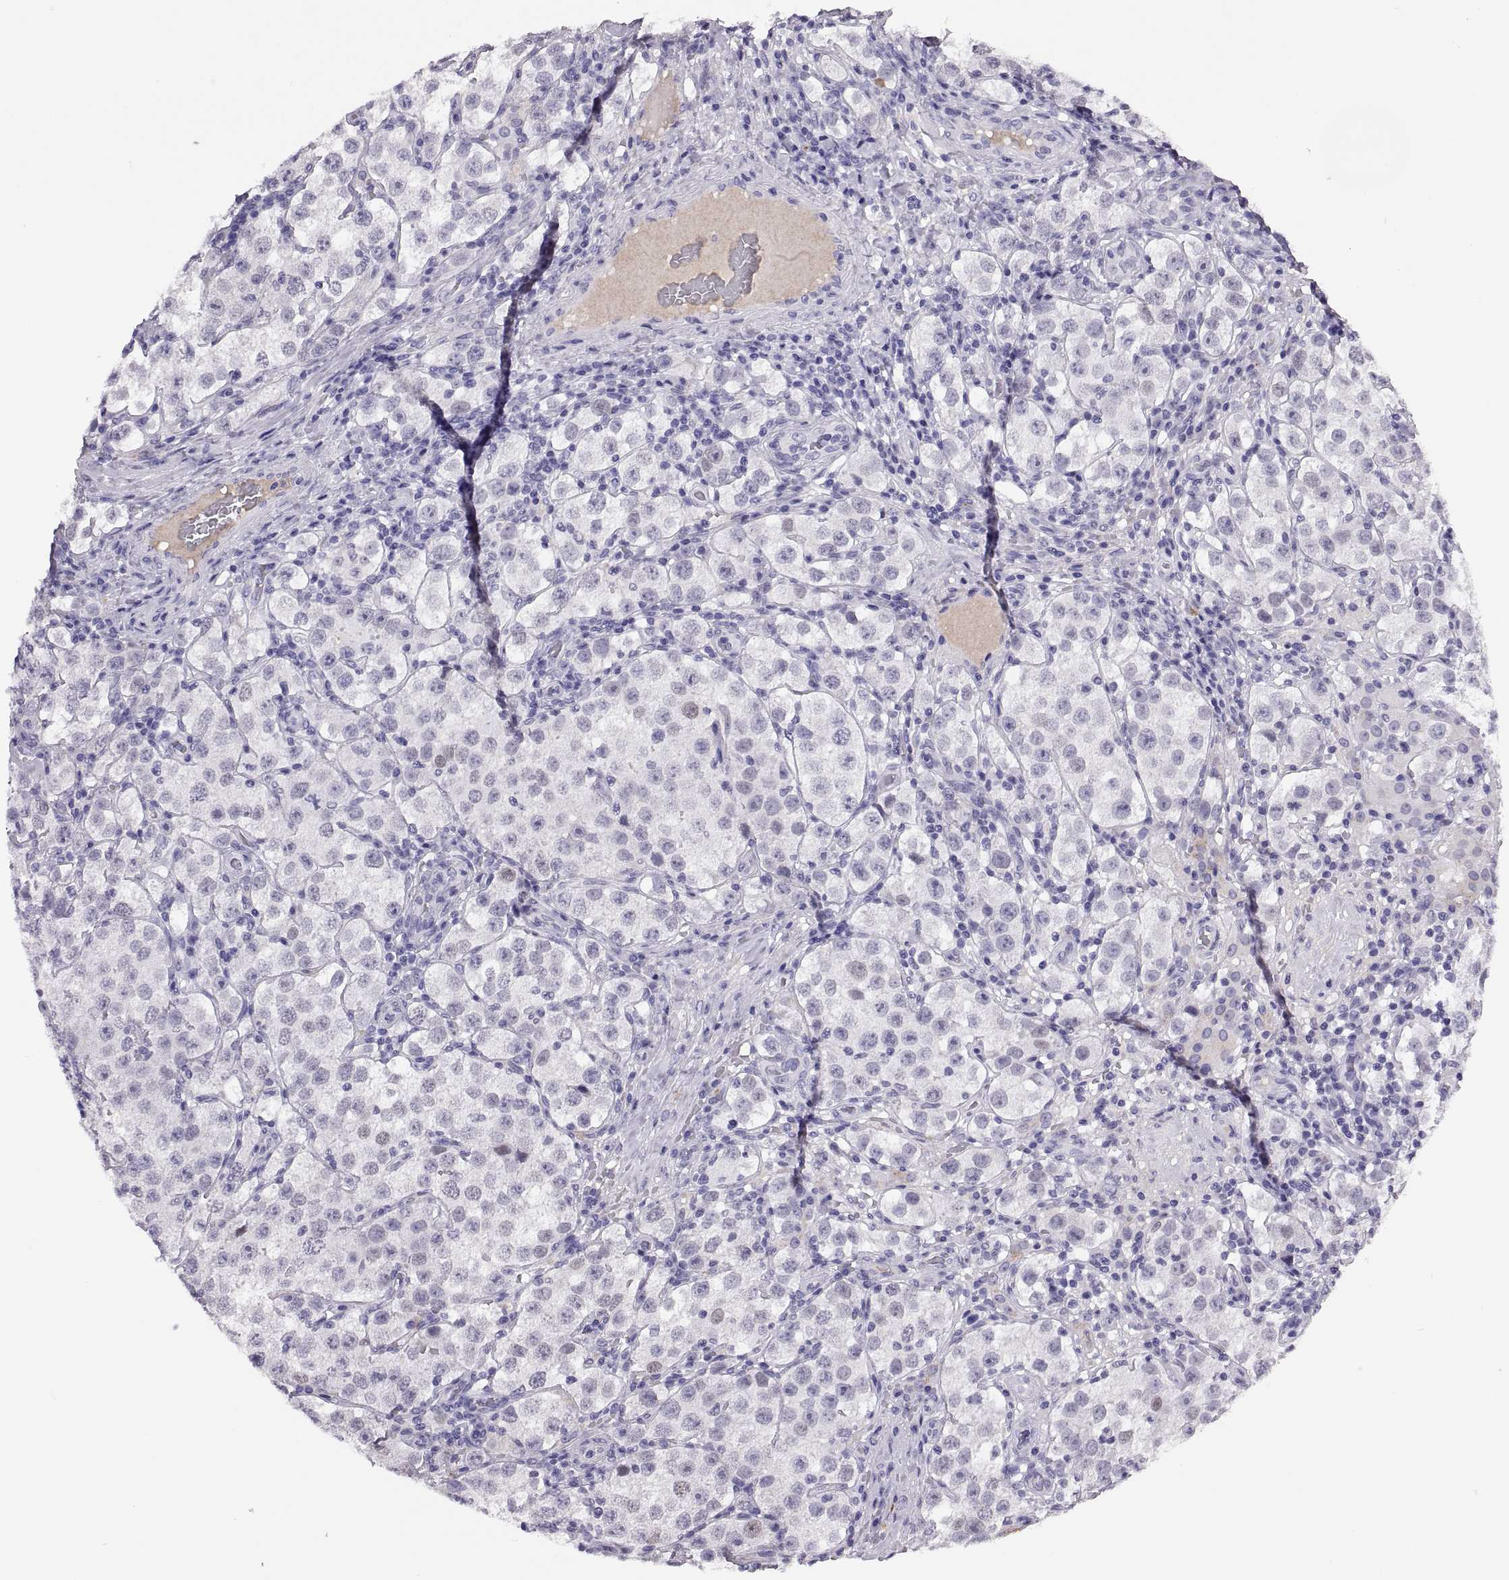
{"staining": {"intensity": "negative", "quantity": "none", "location": "none"}, "tissue": "testis cancer", "cell_type": "Tumor cells", "image_type": "cancer", "snomed": [{"axis": "morphology", "description": "Seminoma, NOS"}, {"axis": "topography", "description": "Testis"}], "caption": "Tumor cells are negative for brown protein staining in testis seminoma. (Stains: DAB (3,3'-diaminobenzidine) IHC with hematoxylin counter stain, Microscopy: brightfield microscopy at high magnification).", "gene": "QRICH2", "patient": {"sex": "male", "age": 37}}